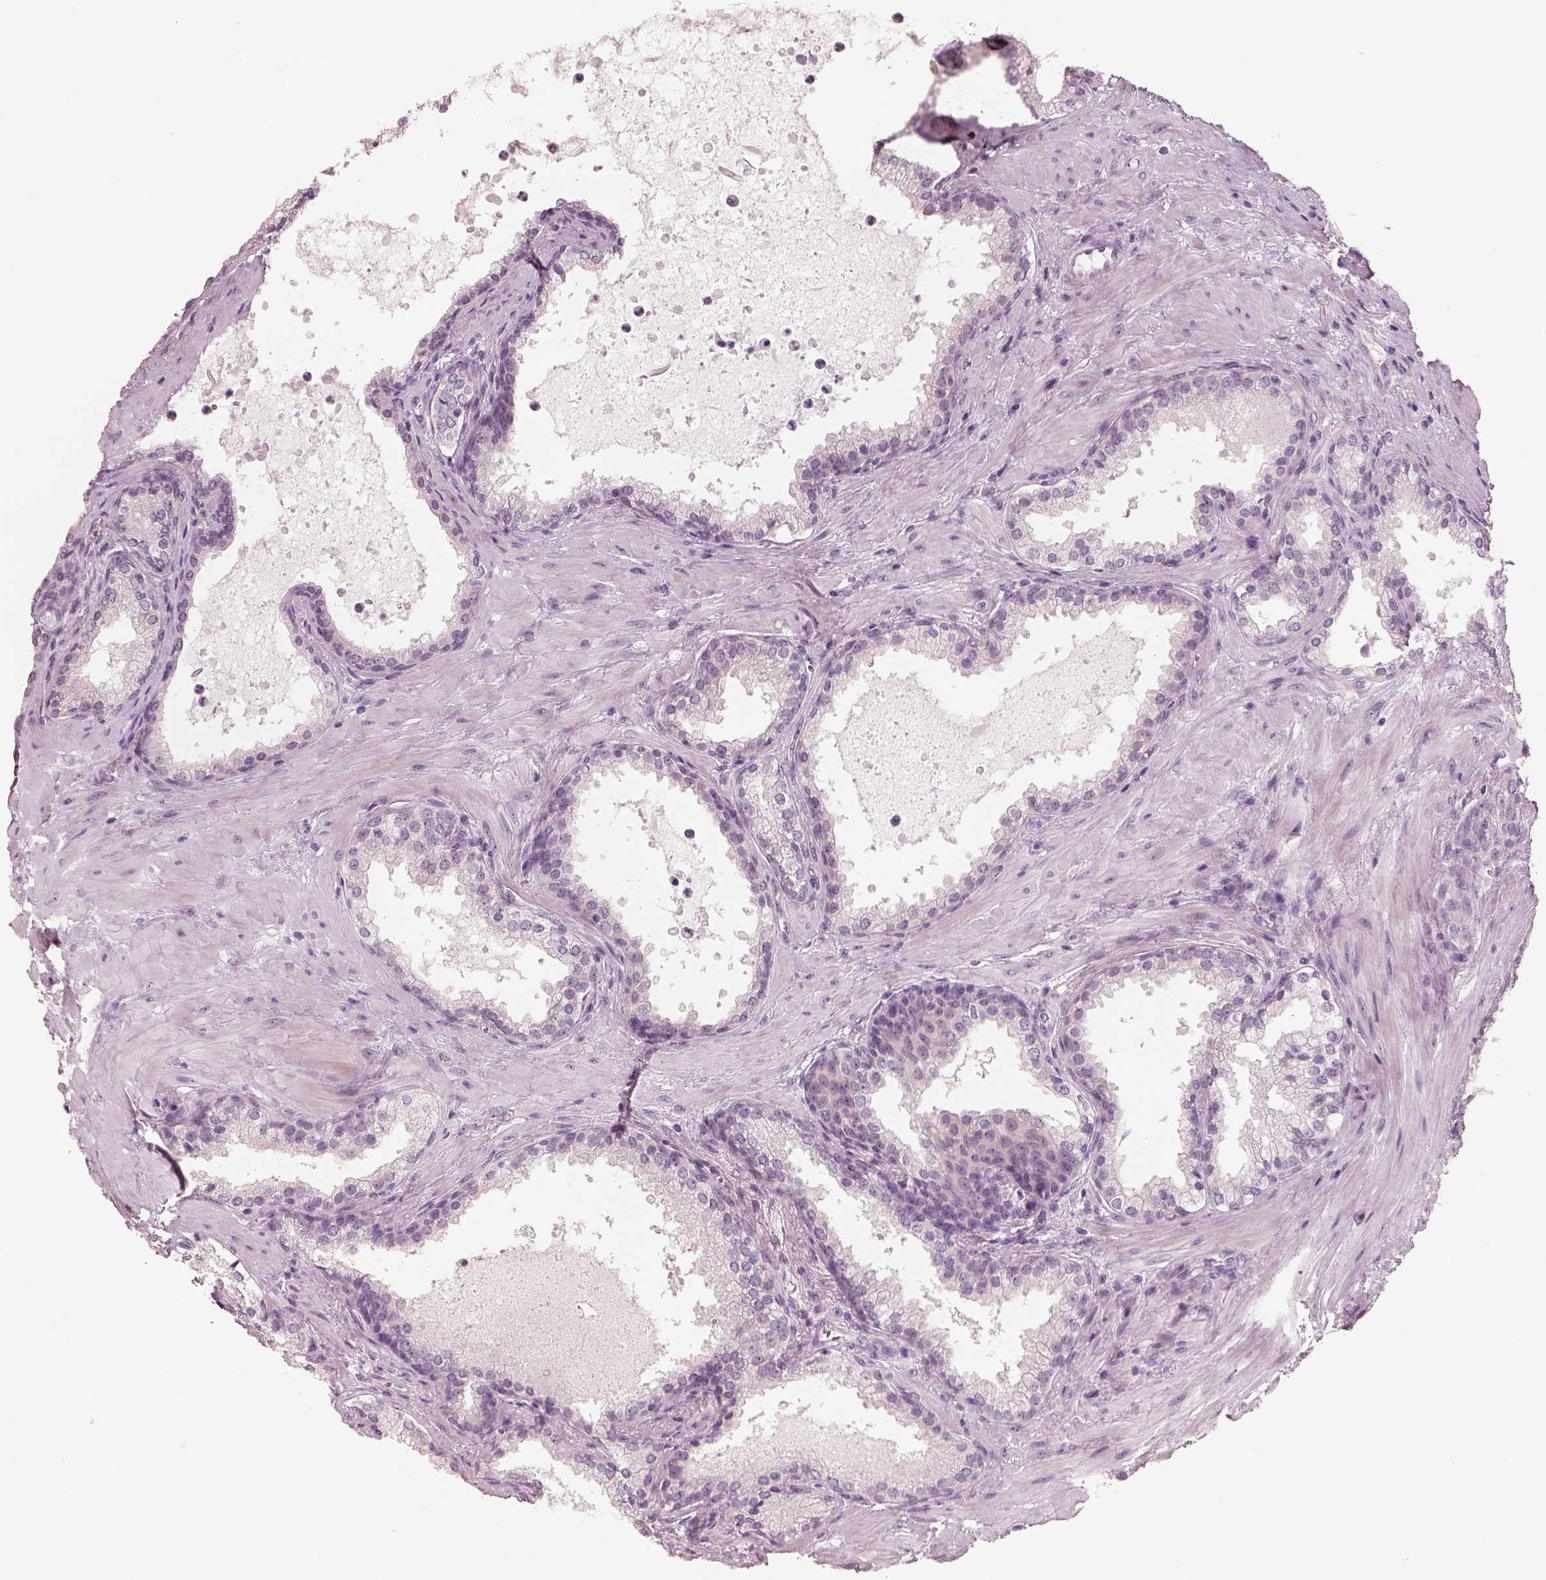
{"staining": {"intensity": "negative", "quantity": "none", "location": "none"}, "tissue": "prostate cancer", "cell_type": "Tumor cells", "image_type": "cancer", "snomed": [{"axis": "morphology", "description": "Adenocarcinoma, Low grade"}, {"axis": "topography", "description": "Prostate"}], "caption": "The micrograph reveals no significant expression in tumor cells of prostate adenocarcinoma (low-grade). (Brightfield microscopy of DAB (3,3'-diaminobenzidine) IHC at high magnification).", "gene": "CDS1", "patient": {"sex": "male", "age": 56}}